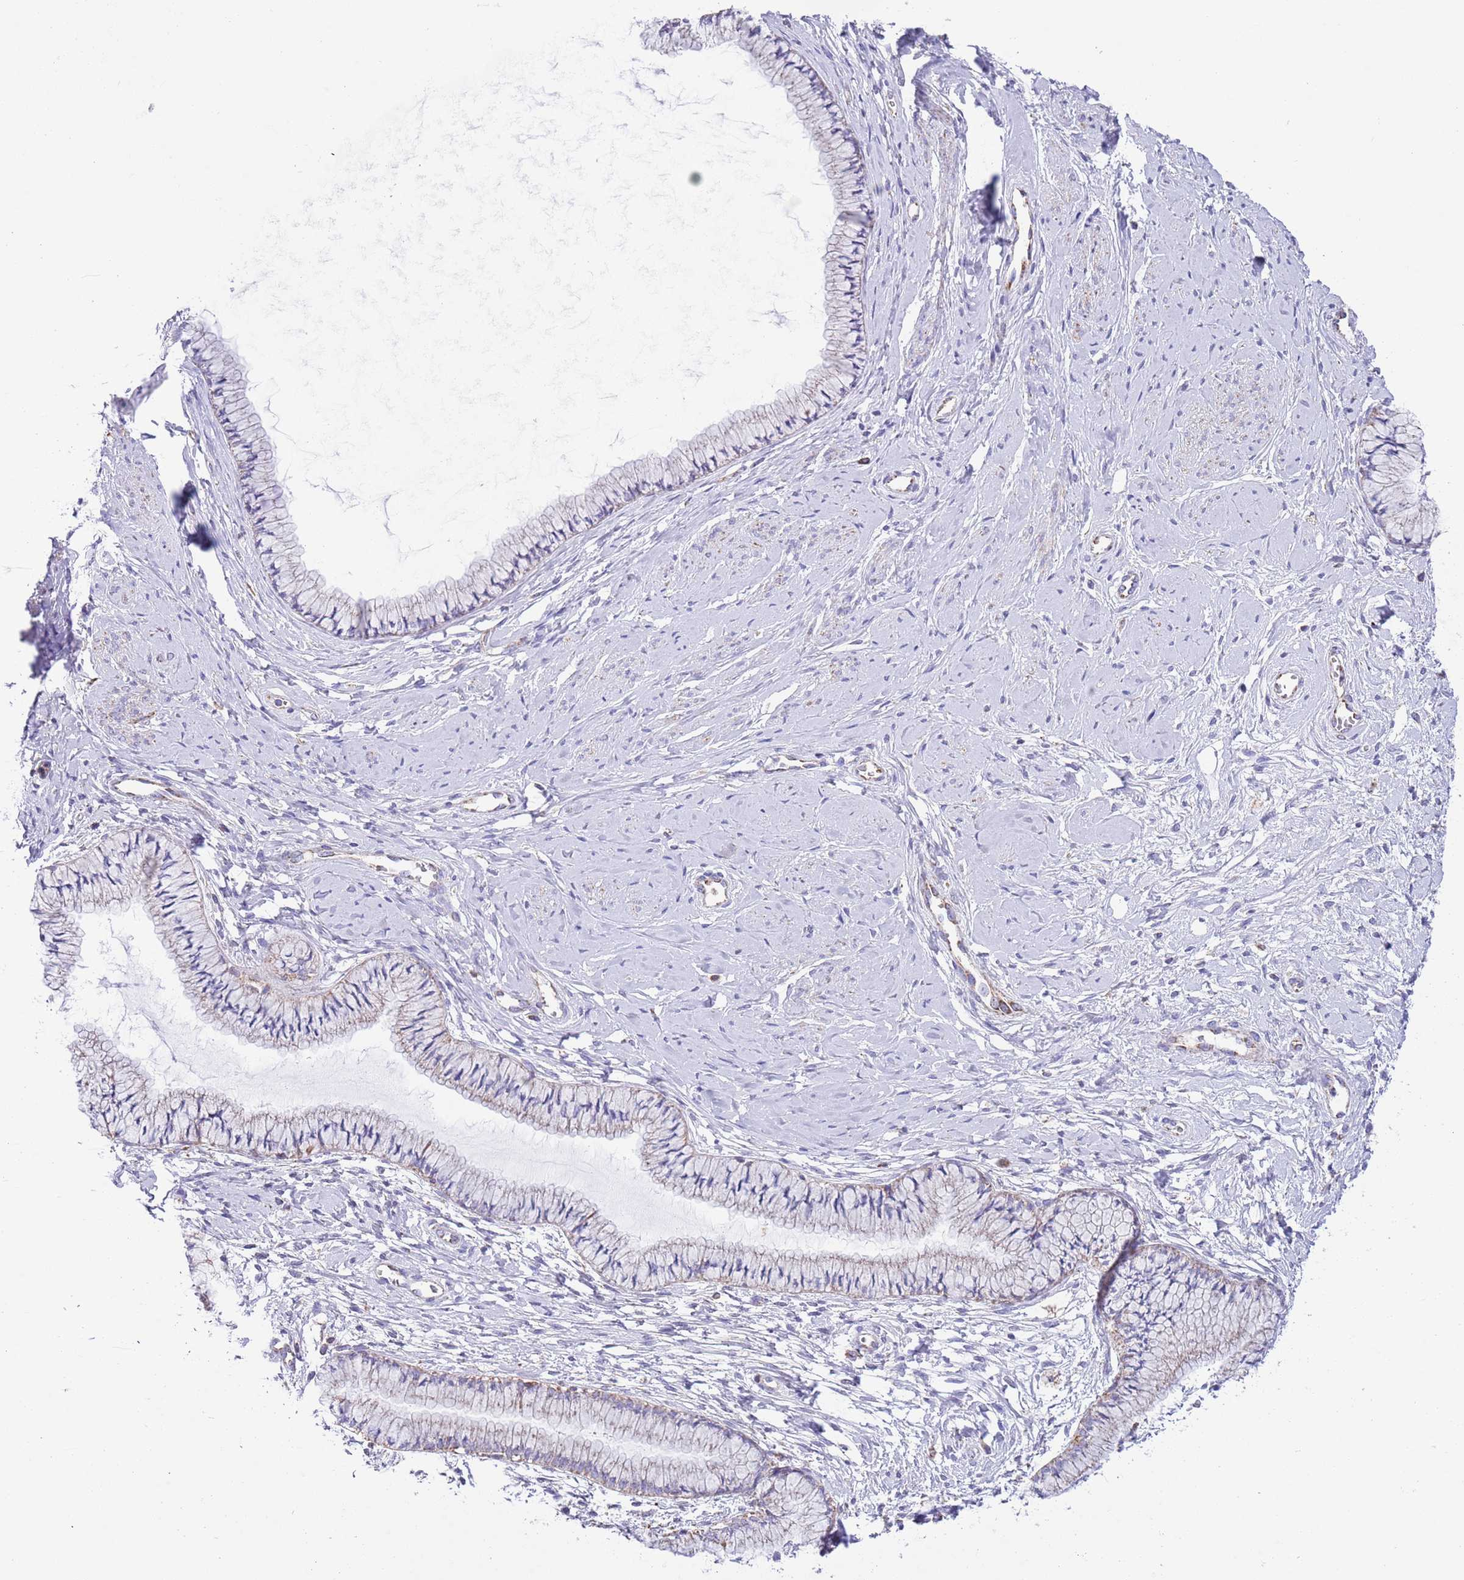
{"staining": {"intensity": "moderate", "quantity": "25%-75%", "location": "cytoplasmic/membranous"}, "tissue": "cervix", "cell_type": "Glandular cells", "image_type": "normal", "snomed": [{"axis": "morphology", "description": "Normal tissue, NOS"}, {"axis": "topography", "description": "Cervix"}], "caption": "A brown stain labels moderate cytoplasmic/membranous expression of a protein in glandular cells of benign human cervix. The protein is stained brown, and the nuclei are stained in blue (DAB IHC with brightfield microscopy, high magnification).", "gene": "TEKTIP1", "patient": {"sex": "female", "age": 42}}